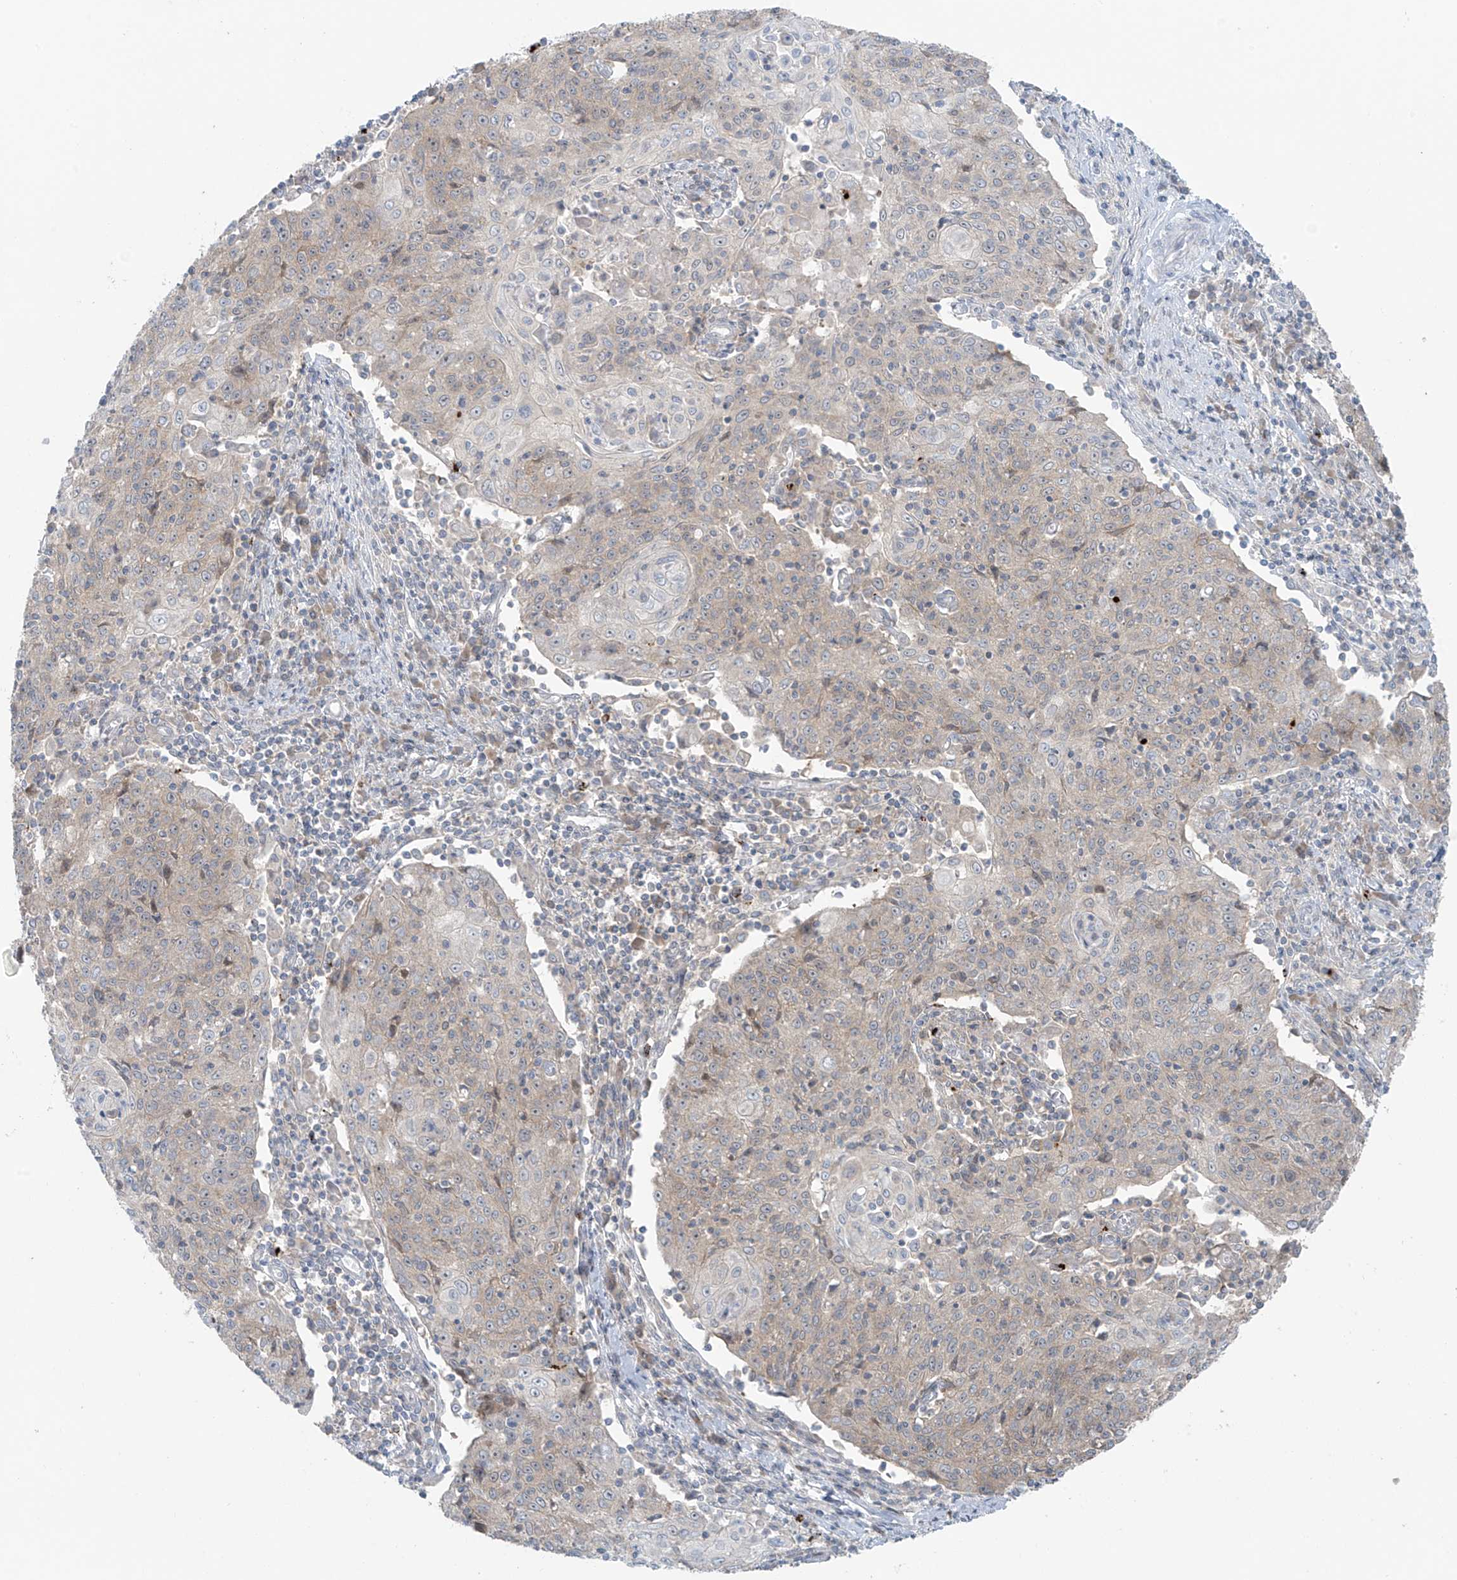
{"staining": {"intensity": "weak", "quantity": "25%-75%", "location": "cytoplasmic/membranous"}, "tissue": "cervical cancer", "cell_type": "Tumor cells", "image_type": "cancer", "snomed": [{"axis": "morphology", "description": "Squamous cell carcinoma, NOS"}, {"axis": "topography", "description": "Cervix"}], "caption": "A brown stain labels weak cytoplasmic/membranous staining of a protein in human cervical cancer tumor cells.", "gene": "PPAT", "patient": {"sex": "female", "age": 48}}